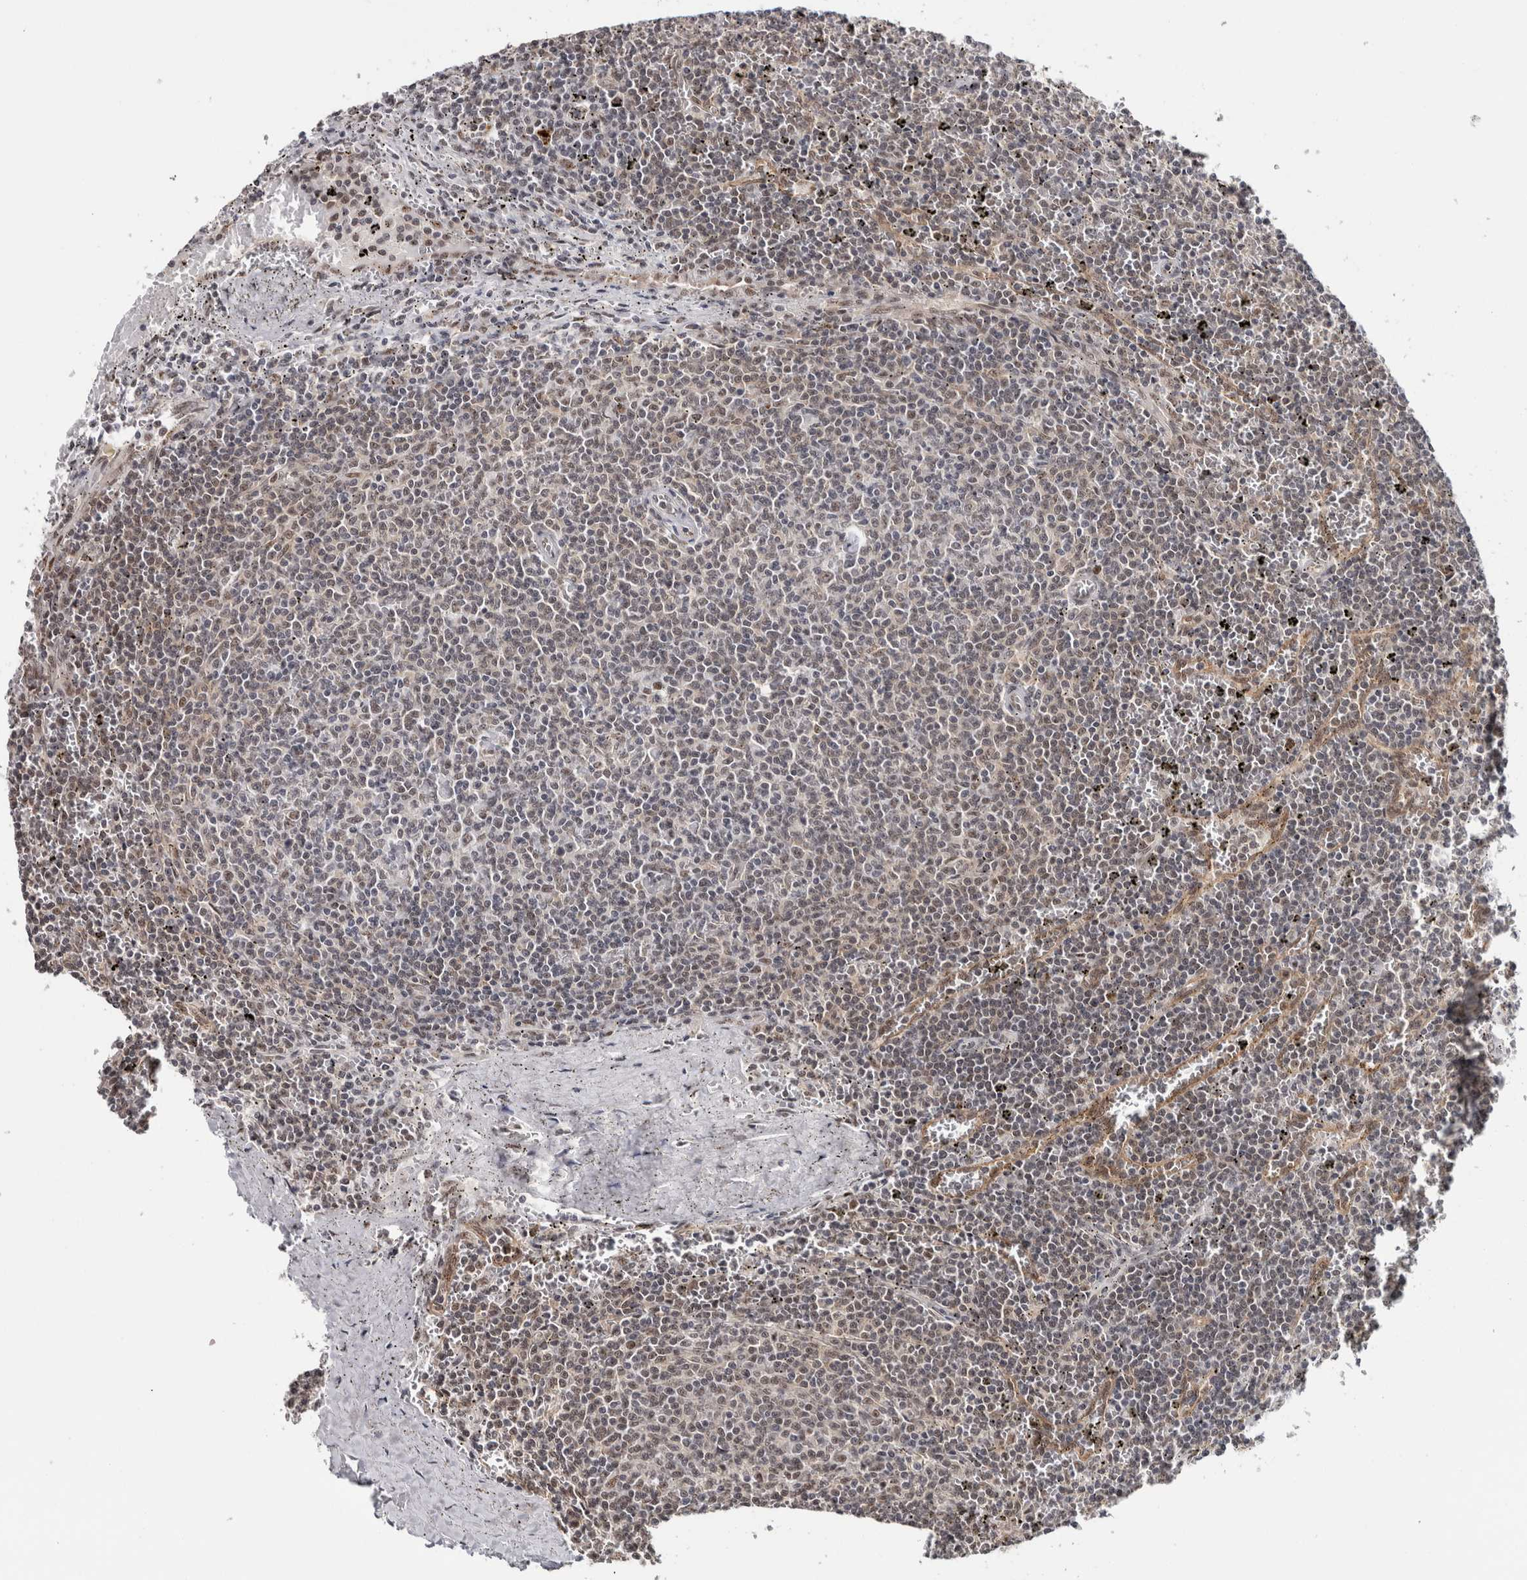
{"staining": {"intensity": "weak", "quantity": "25%-75%", "location": "nuclear"}, "tissue": "lymphoma", "cell_type": "Tumor cells", "image_type": "cancer", "snomed": [{"axis": "morphology", "description": "Malignant lymphoma, non-Hodgkin's type, Low grade"}, {"axis": "topography", "description": "Spleen"}], "caption": "IHC image of human lymphoma stained for a protein (brown), which reveals low levels of weak nuclear expression in about 25%-75% of tumor cells.", "gene": "MKNK1", "patient": {"sex": "female", "age": 50}}